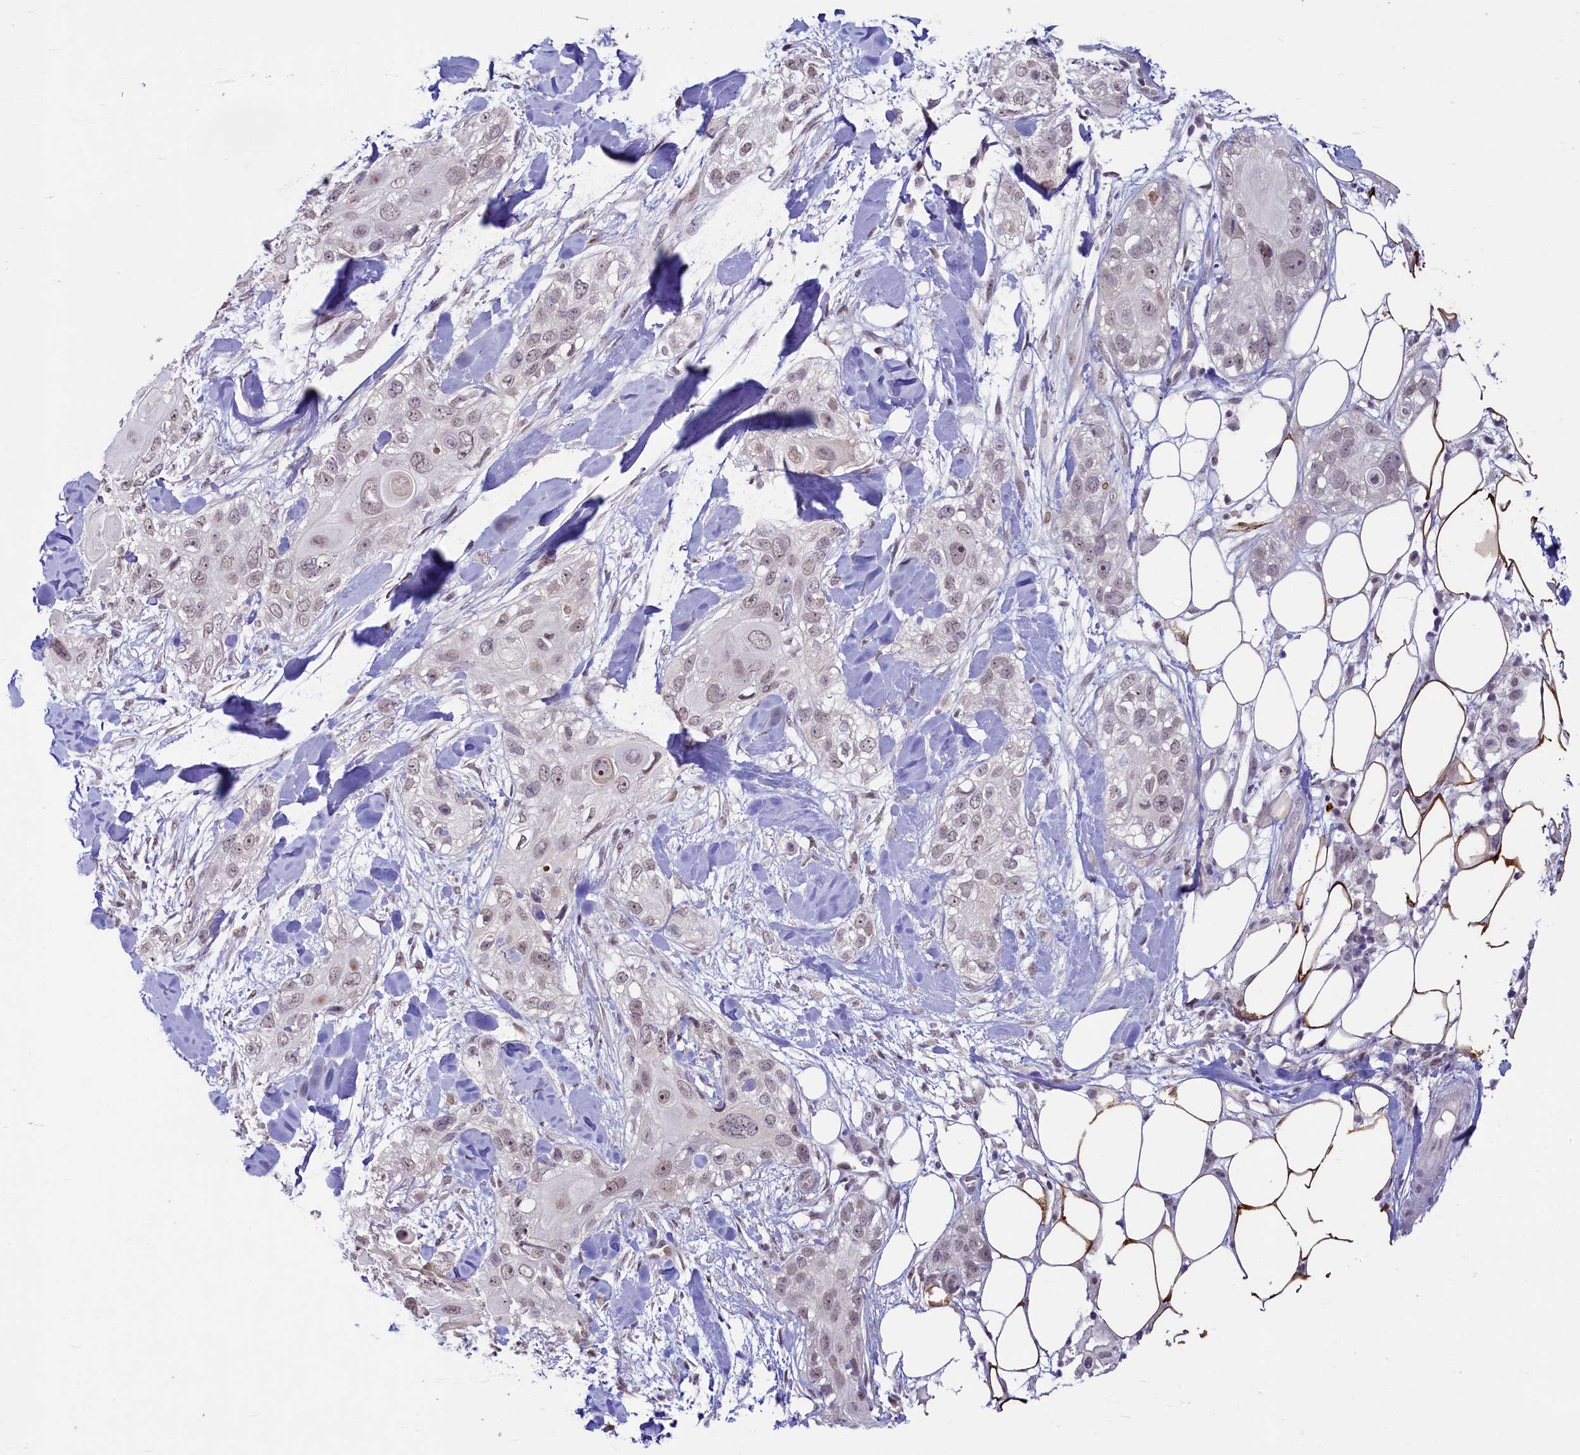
{"staining": {"intensity": "weak", "quantity": "25%-75%", "location": "nuclear"}, "tissue": "skin cancer", "cell_type": "Tumor cells", "image_type": "cancer", "snomed": [{"axis": "morphology", "description": "Normal tissue, NOS"}, {"axis": "morphology", "description": "Squamous cell carcinoma, NOS"}, {"axis": "topography", "description": "Skin"}], "caption": "This is a photomicrograph of immunohistochemistry (IHC) staining of skin cancer, which shows weak staining in the nuclear of tumor cells.", "gene": "ANKS3", "patient": {"sex": "male", "age": 72}}